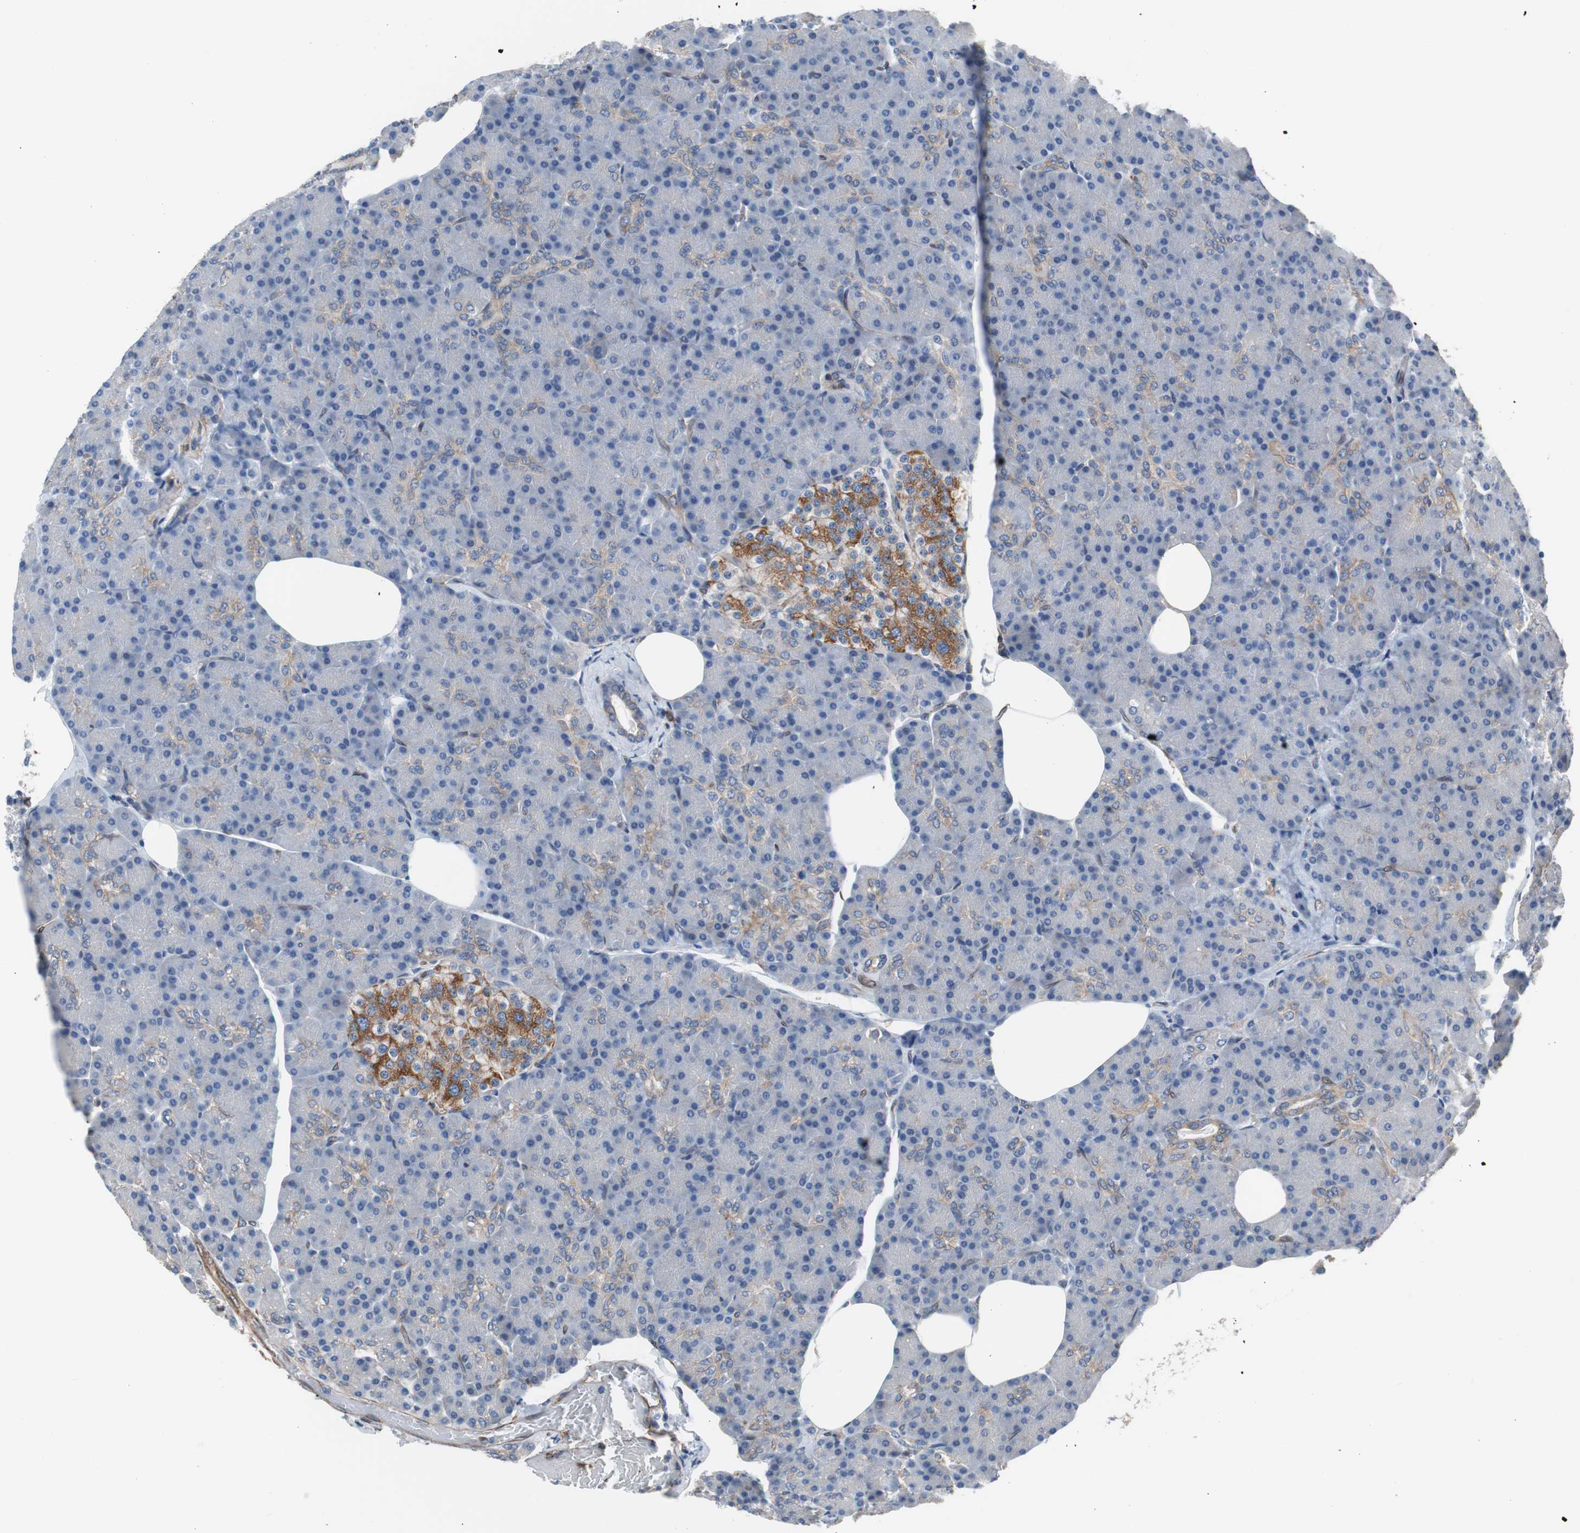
{"staining": {"intensity": "negative", "quantity": "none", "location": "none"}, "tissue": "pancreas", "cell_type": "Exocrine glandular cells", "image_type": "normal", "snomed": [{"axis": "morphology", "description": "Normal tissue, NOS"}, {"axis": "topography", "description": "Pancreas"}], "caption": "Exocrine glandular cells show no significant expression in normal pancreas. (DAB (3,3'-diaminobenzidine) immunohistochemistry, high magnification).", "gene": "KIF3B", "patient": {"sex": "female", "age": 43}}